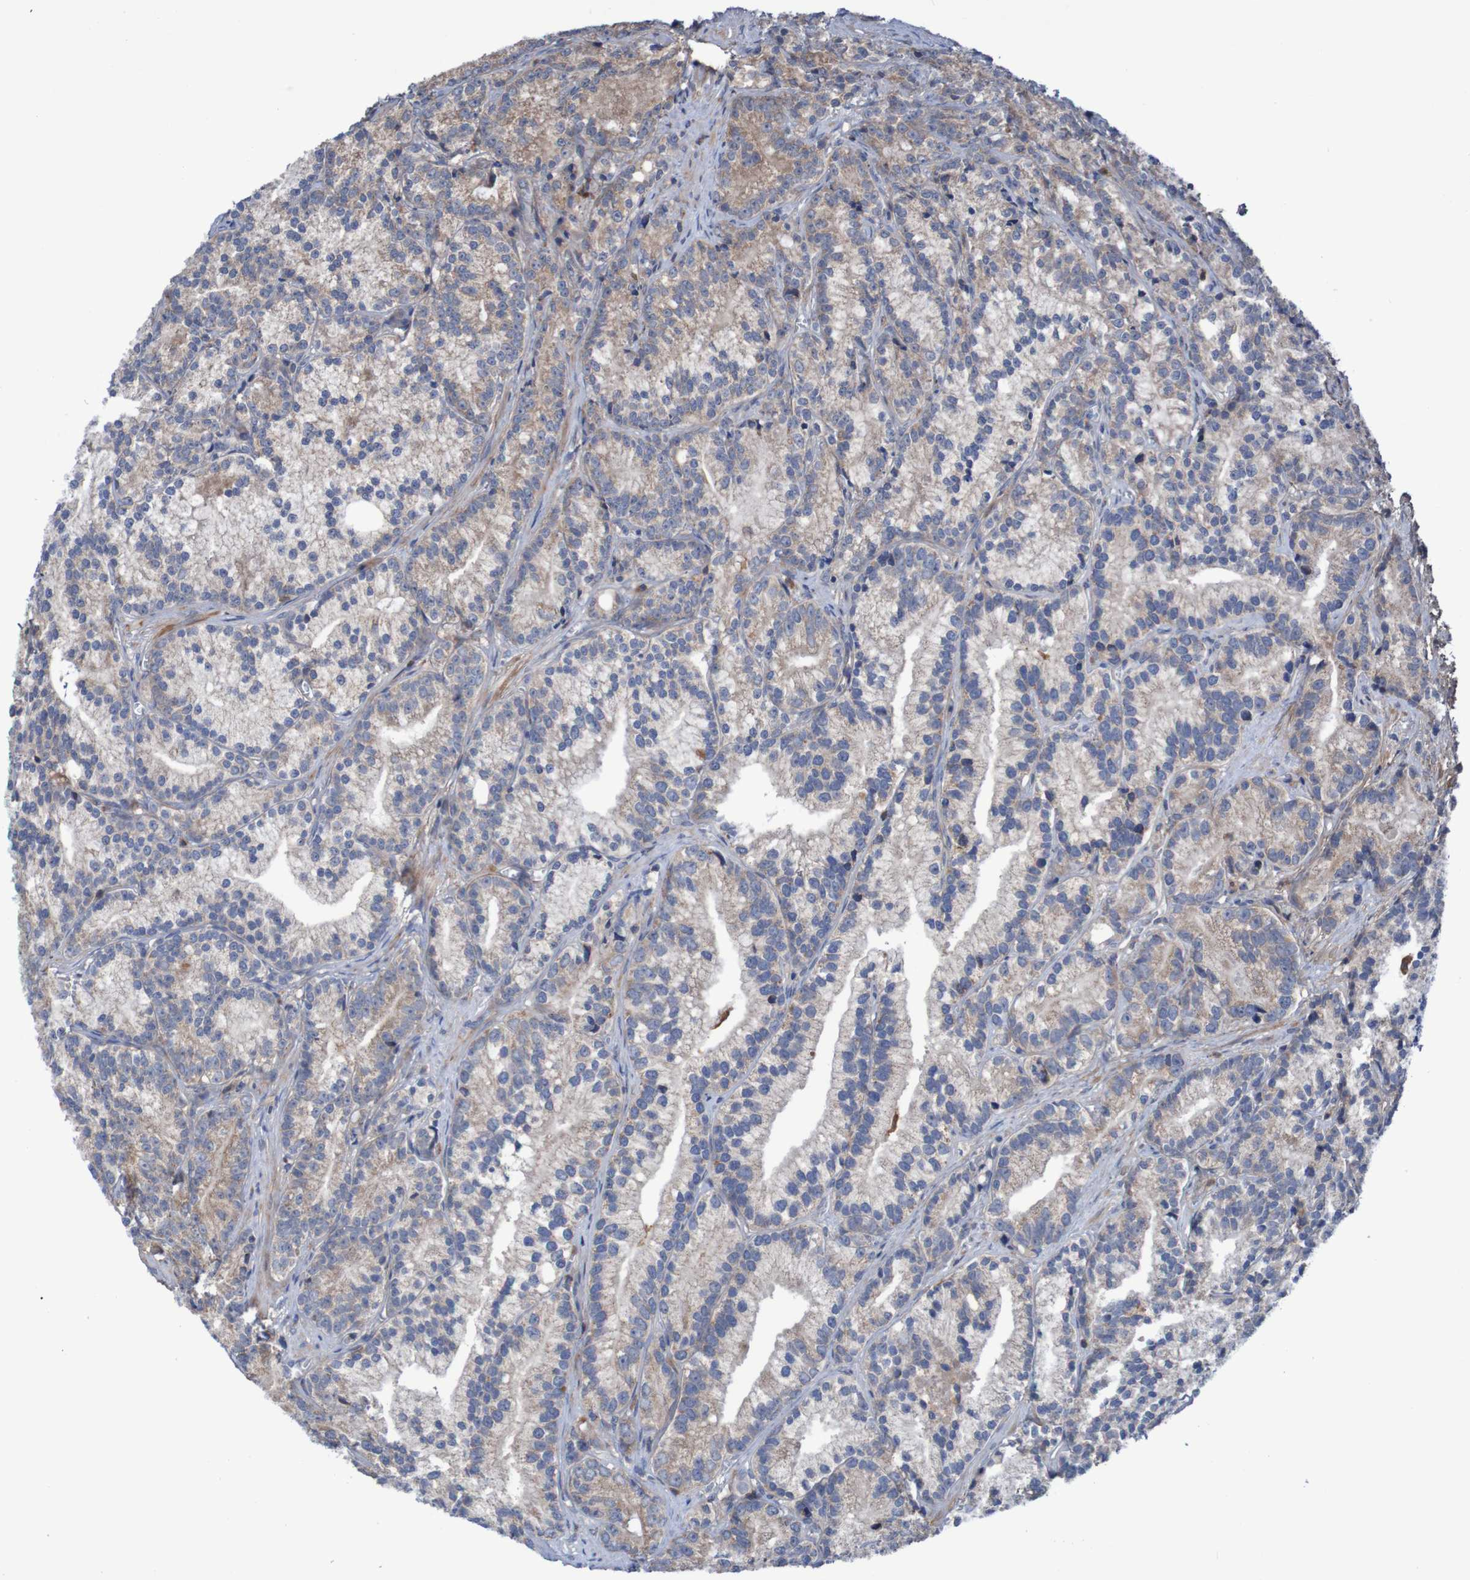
{"staining": {"intensity": "weak", "quantity": ">75%", "location": "cytoplasmic/membranous"}, "tissue": "prostate cancer", "cell_type": "Tumor cells", "image_type": "cancer", "snomed": [{"axis": "morphology", "description": "Adenocarcinoma, Low grade"}, {"axis": "topography", "description": "Prostate"}], "caption": "DAB immunohistochemical staining of prostate cancer shows weak cytoplasmic/membranous protein positivity in approximately >75% of tumor cells.", "gene": "PDGFB", "patient": {"sex": "male", "age": 89}}